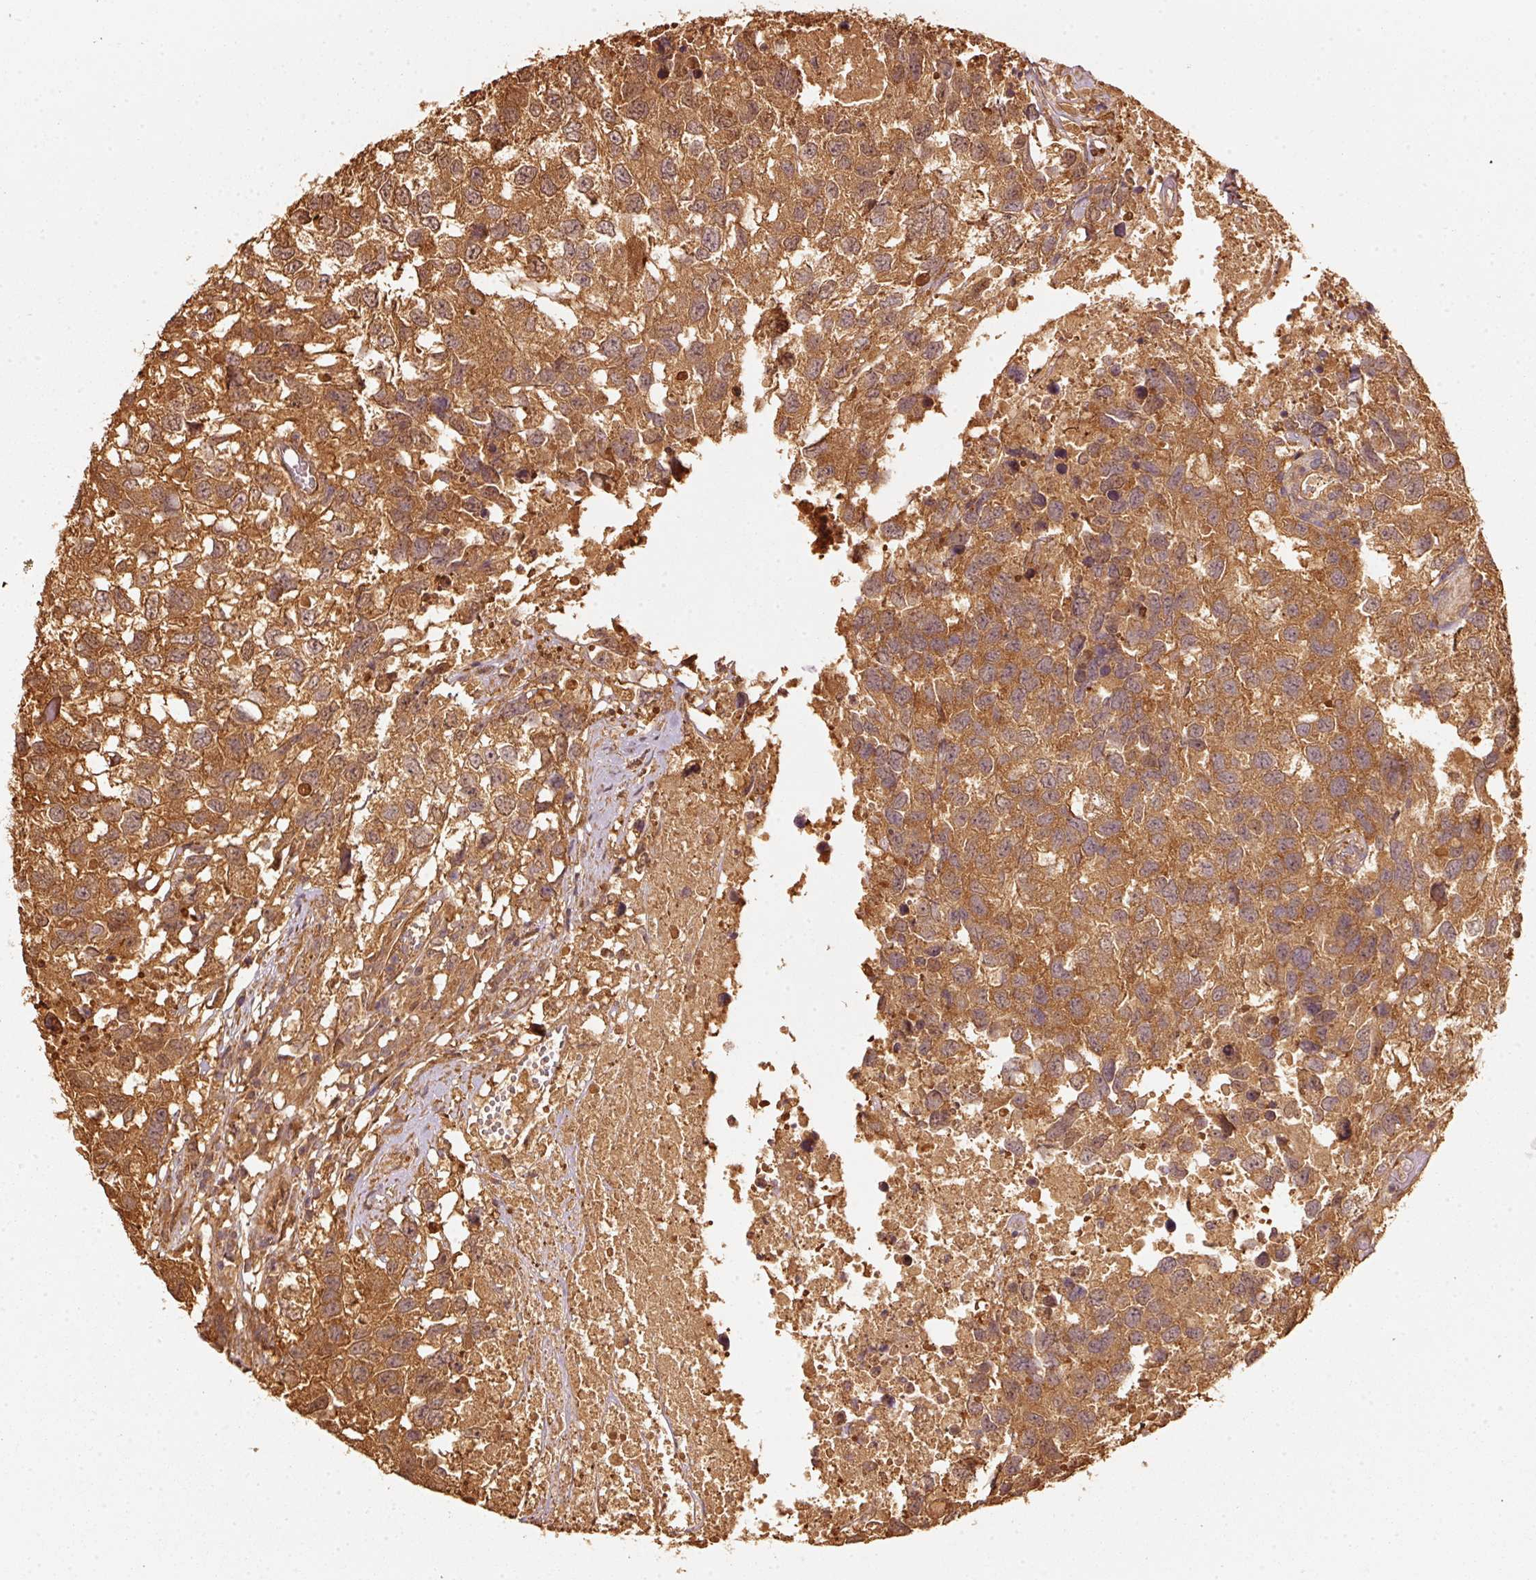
{"staining": {"intensity": "strong", "quantity": ">75%", "location": "cytoplasmic/membranous"}, "tissue": "testis cancer", "cell_type": "Tumor cells", "image_type": "cancer", "snomed": [{"axis": "morphology", "description": "Carcinoma, Embryonal, NOS"}, {"axis": "topography", "description": "Testis"}], "caption": "Testis embryonal carcinoma stained with a brown dye displays strong cytoplasmic/membranous positive expression in approximately >75% of tumor cells.", "gene": "STAU1", "patient": {"sex": "male", "age": 83}}